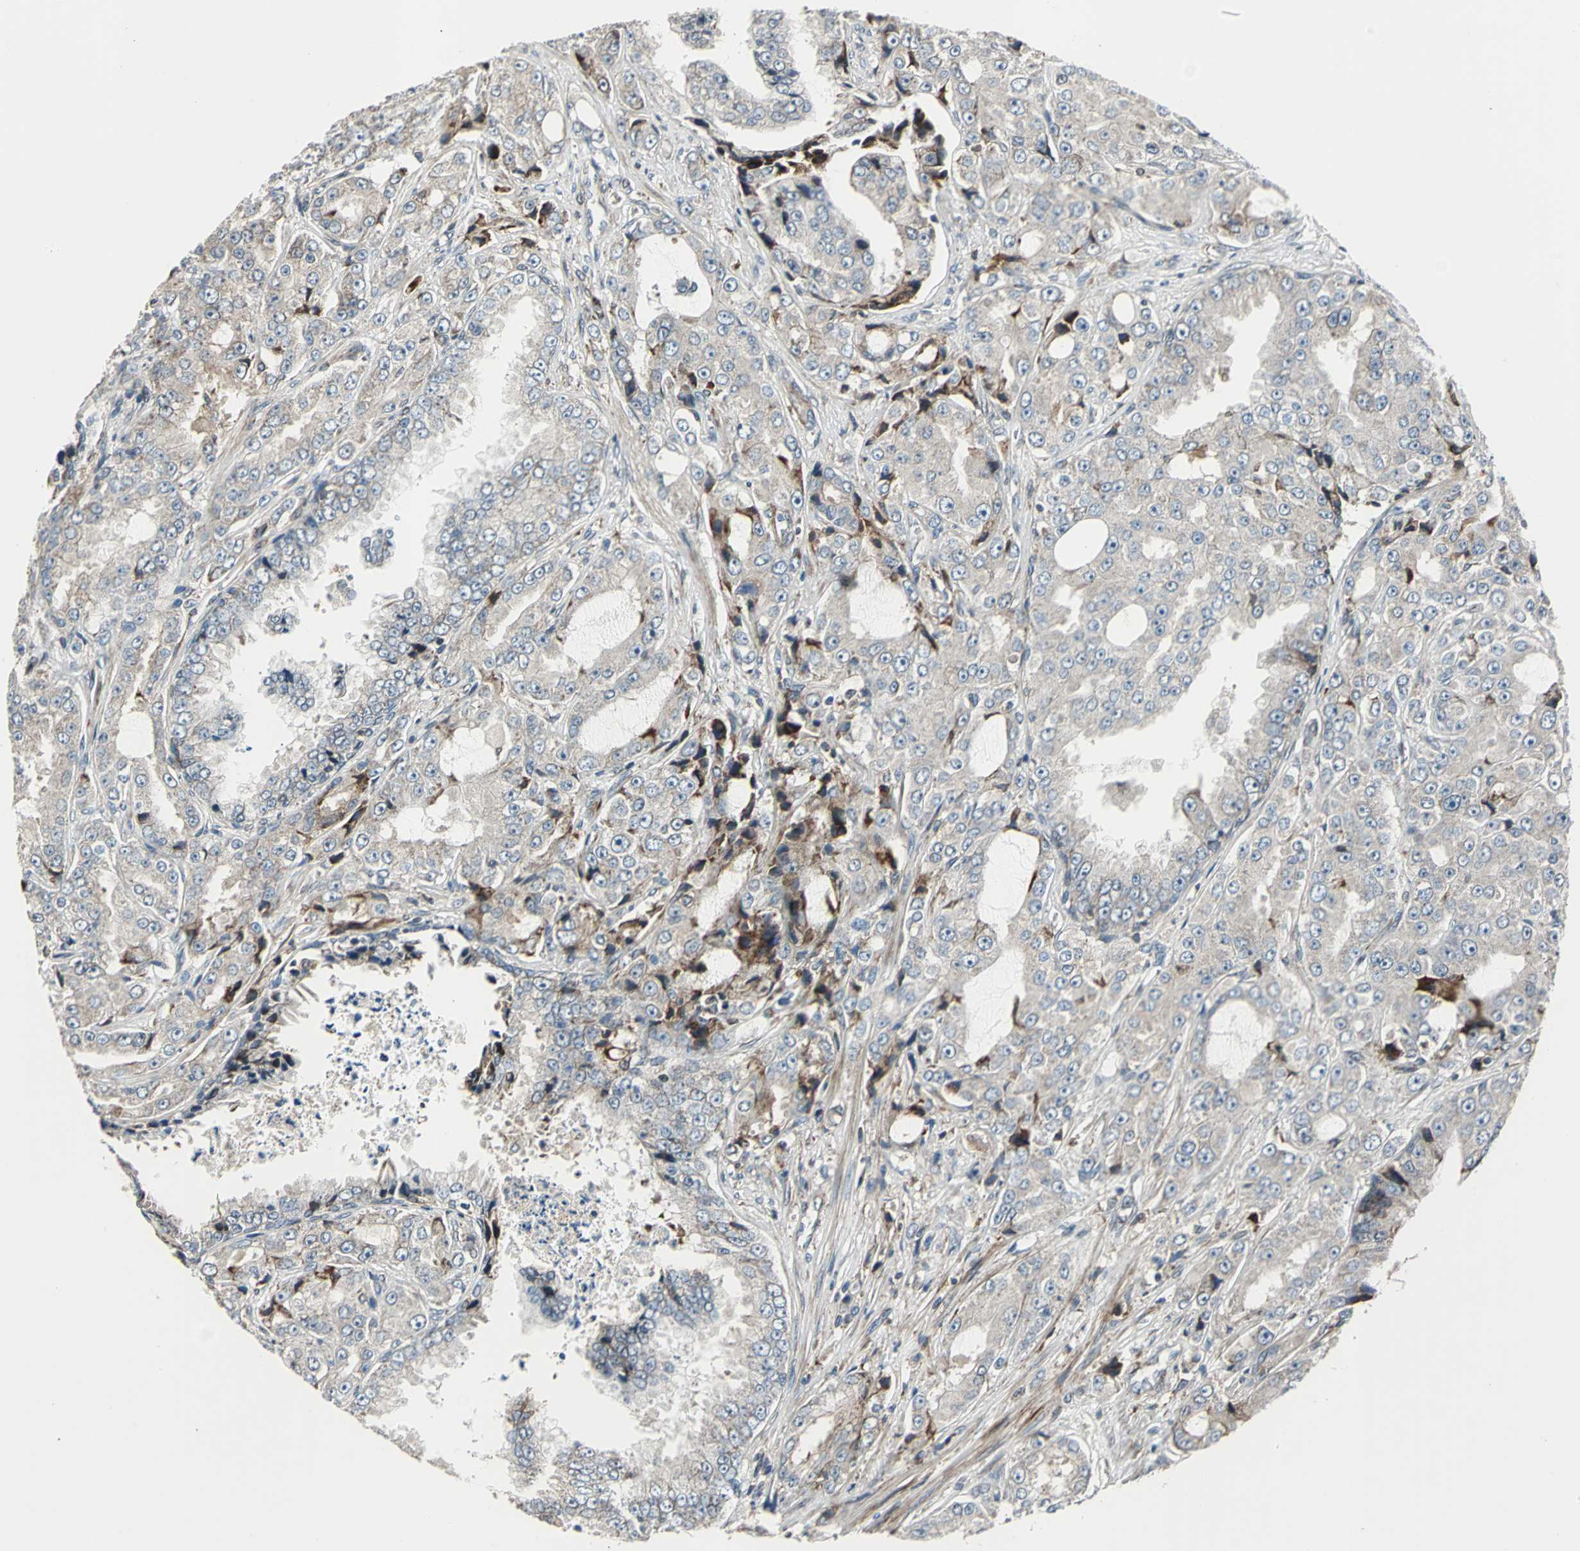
{"staining": {"intensity": "moderate", "quantity": "25%-75%", "location": "cytoplasmic/membranous"}, "tissue": "prostate cancer", "cell_type": "Tumor cells", "image_type": "cancer", "snomed": [{"axis": "morphology", "description": "Adenocarcinoma, High grade"}, {"axis": "topography", "description": "Prostate"}], "caption": "Brown immunohistochemical staining in prostate cancer shows moderate cytoplasmic/membranous expression in approximately 25%-75% of tumor cells.", "gene": "HTATIP2", "patient": {"sex": "male", "age": 73}}